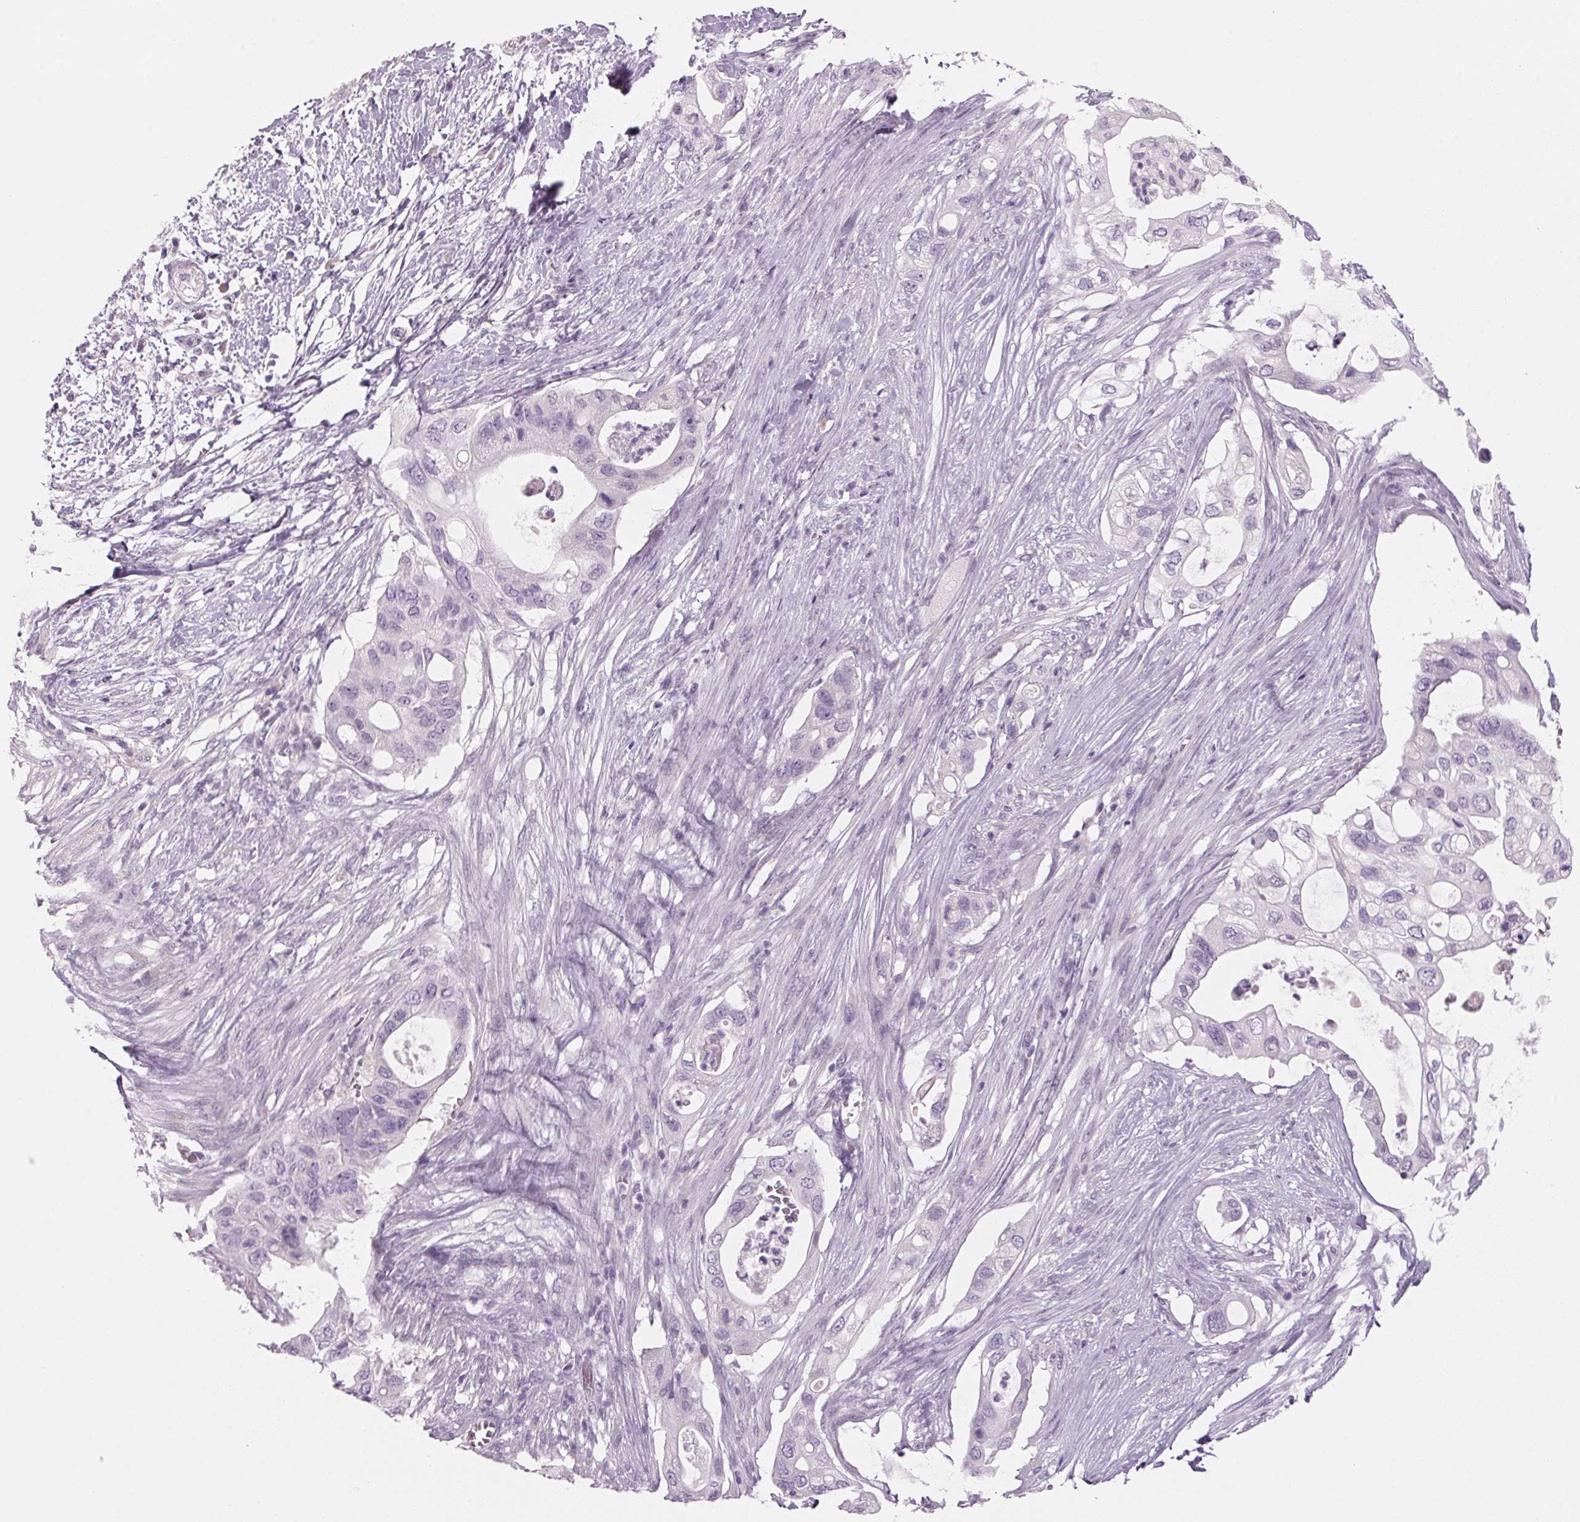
{"staining": {"intensity": "negative", "quantity": "none", "location": "none"}, "tissue": "pancreatic cancer", "cell_type": "Tumor cells", "image_type": "cancer", "snomed": [{"axis": "morphology", "description": "Adenocarcinoma, NOS"}, {"axis": "topography", "description": "Pancreas"}], "caption": "IHC of pancreatic cancer (adenocarcinoma) demonstrates no positivity in tumor cells. The staining was performed using DAB to visualize the protein expression in brown, while the nuclei were stained in blue with hematoxylin (Magnification: 20x).", "gene": "ADAM20", "patient": {"sex": "female", "age": 72}}